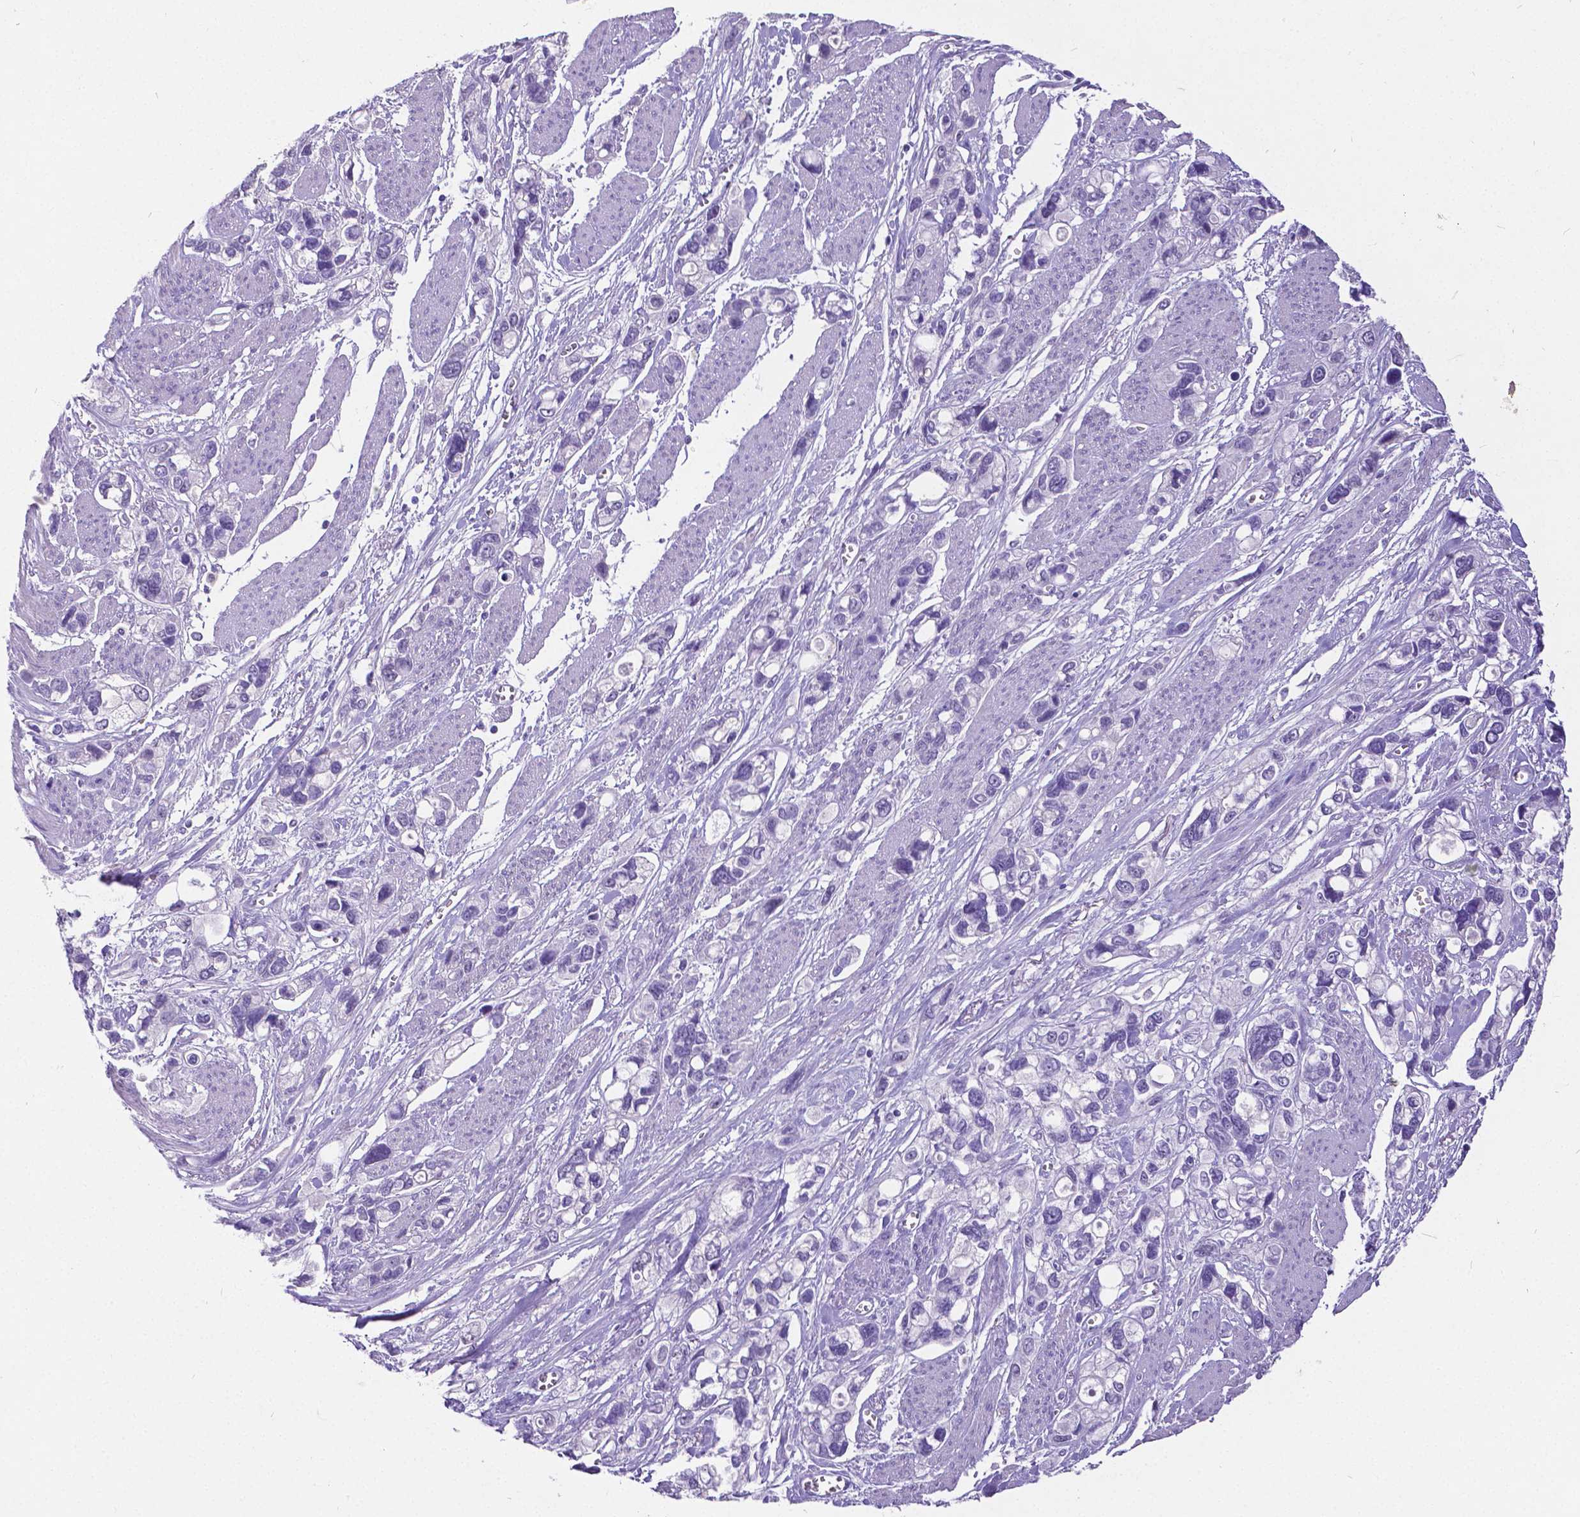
{"staining": {"intensity": "negative", "quantity": "none", "location": "none"}, "tissue": "stomach cancer", "cell_type": "Tumor cells", "image_type": "cancer", "snomed": [{"axis": "morphology", "description": "Adenocarcinoma, NOS"}, {"axis": "topography", "description": "Stomach, upper"}], "caption": "The image shows no staining of tumor cells in adenocarcinoma (stomach). (DAB (3,3'-diaminobenzidine) IHC, high magnification).", "gene": "SATB2", "patient": {"sex": "female", "age": 81}}